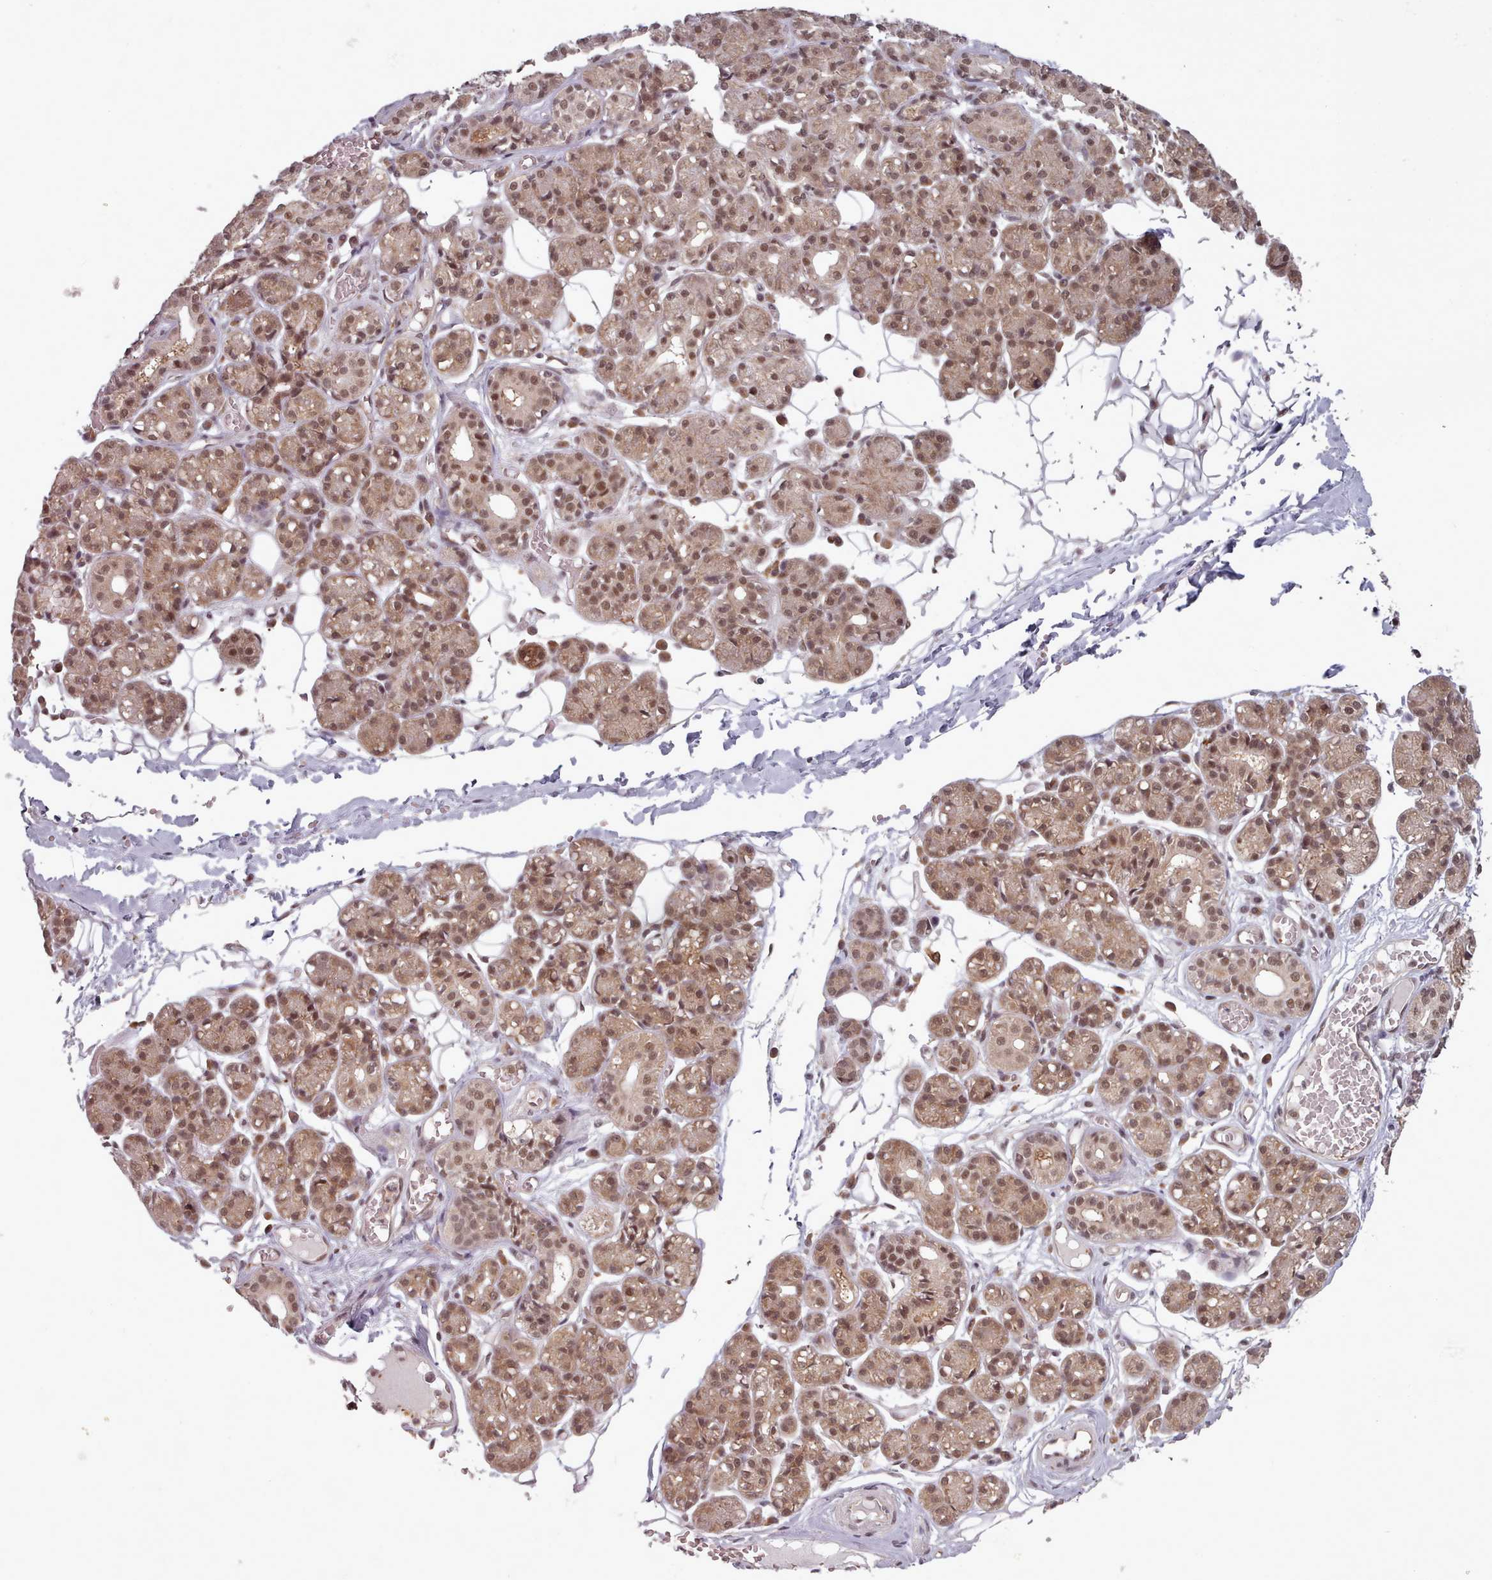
{"staining": {"intensity": "moderate", "quantity": ">75%", "location": "cytoplasmic/membranous,nuclear"}, "tissue": "salivary gland", "cell_type": "Glandular cells", "image_type": "normal", "snomed": [{"axis": "morphology", "description": "Normal tissue, NOS"}, {"axis": "topography", "description": "Salivary gland"}], "caption": "DAB (3,3'-diaminobenzidine) immunohistochemical staining of unremarkable human salivary gland shows moderate cytoplasmic/membranous,nuclear protein staining in approximately >75% of glandular cells.", "gene": "DHX8", "patient": {"sex": "male", "age": 63}}